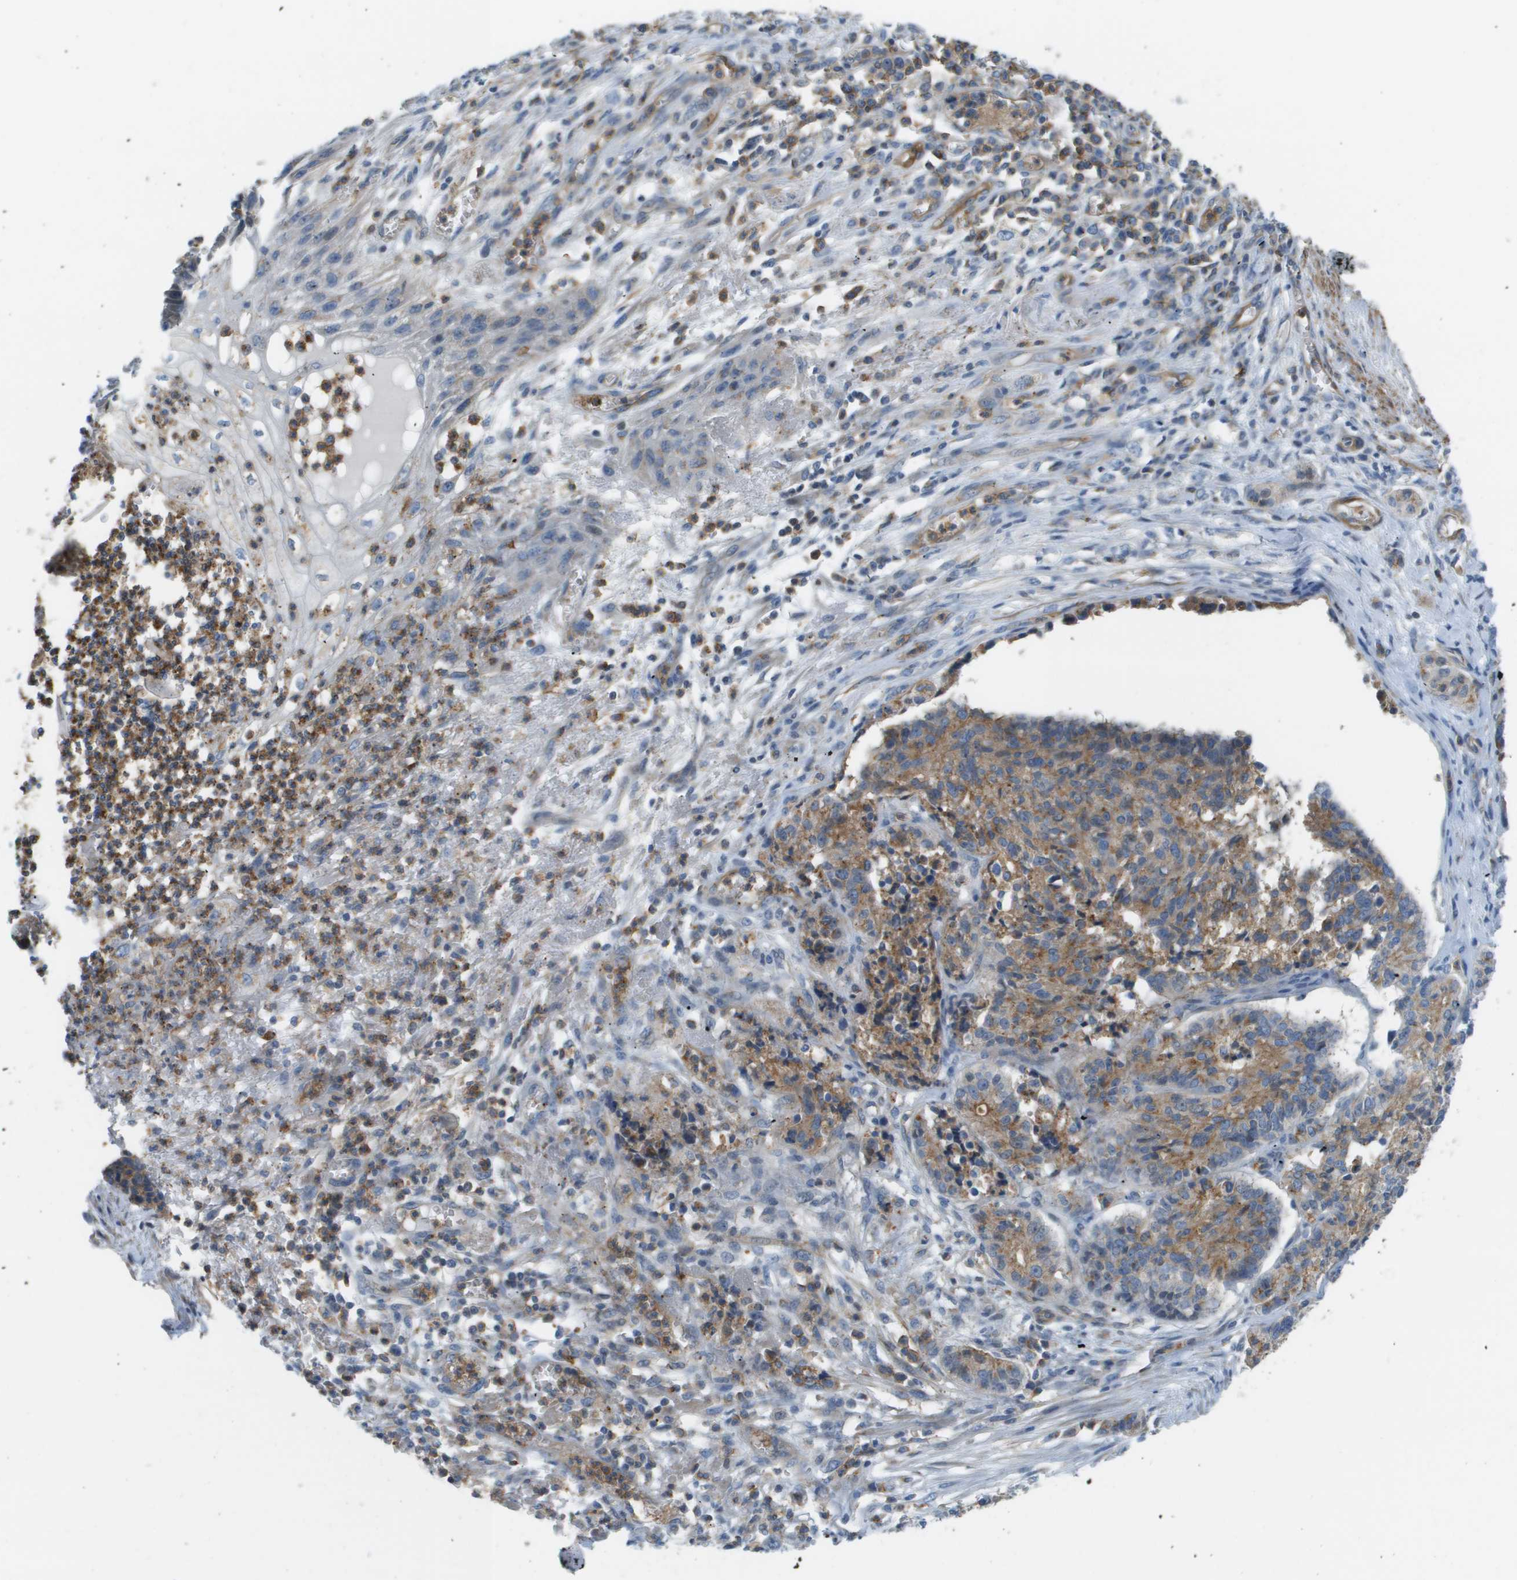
{"staining": {"intensity": "moderate", "quantity": ">75%", "location": "cytoplasmic/membranous"}, "tissue": "cervical cancer", "cell_type": "Tumor cells", "image_type": "cancer", "snomed": [{"axis": "morphology", "description": "Squamous cell carcinoma, NOS"}, {"axis": "topography", "description": "Cervix"}], "caption": "A high-resolution image shows immunohistochemistry staining of cervical cancer, which reveals moderate cytoplasmic/membranous expression in about >75% of tumor cells. (DAB IHC with brightfield microscopy, high magnification).", "gene": "MYH11", "patient": {"sex": "female", "age": 35}}